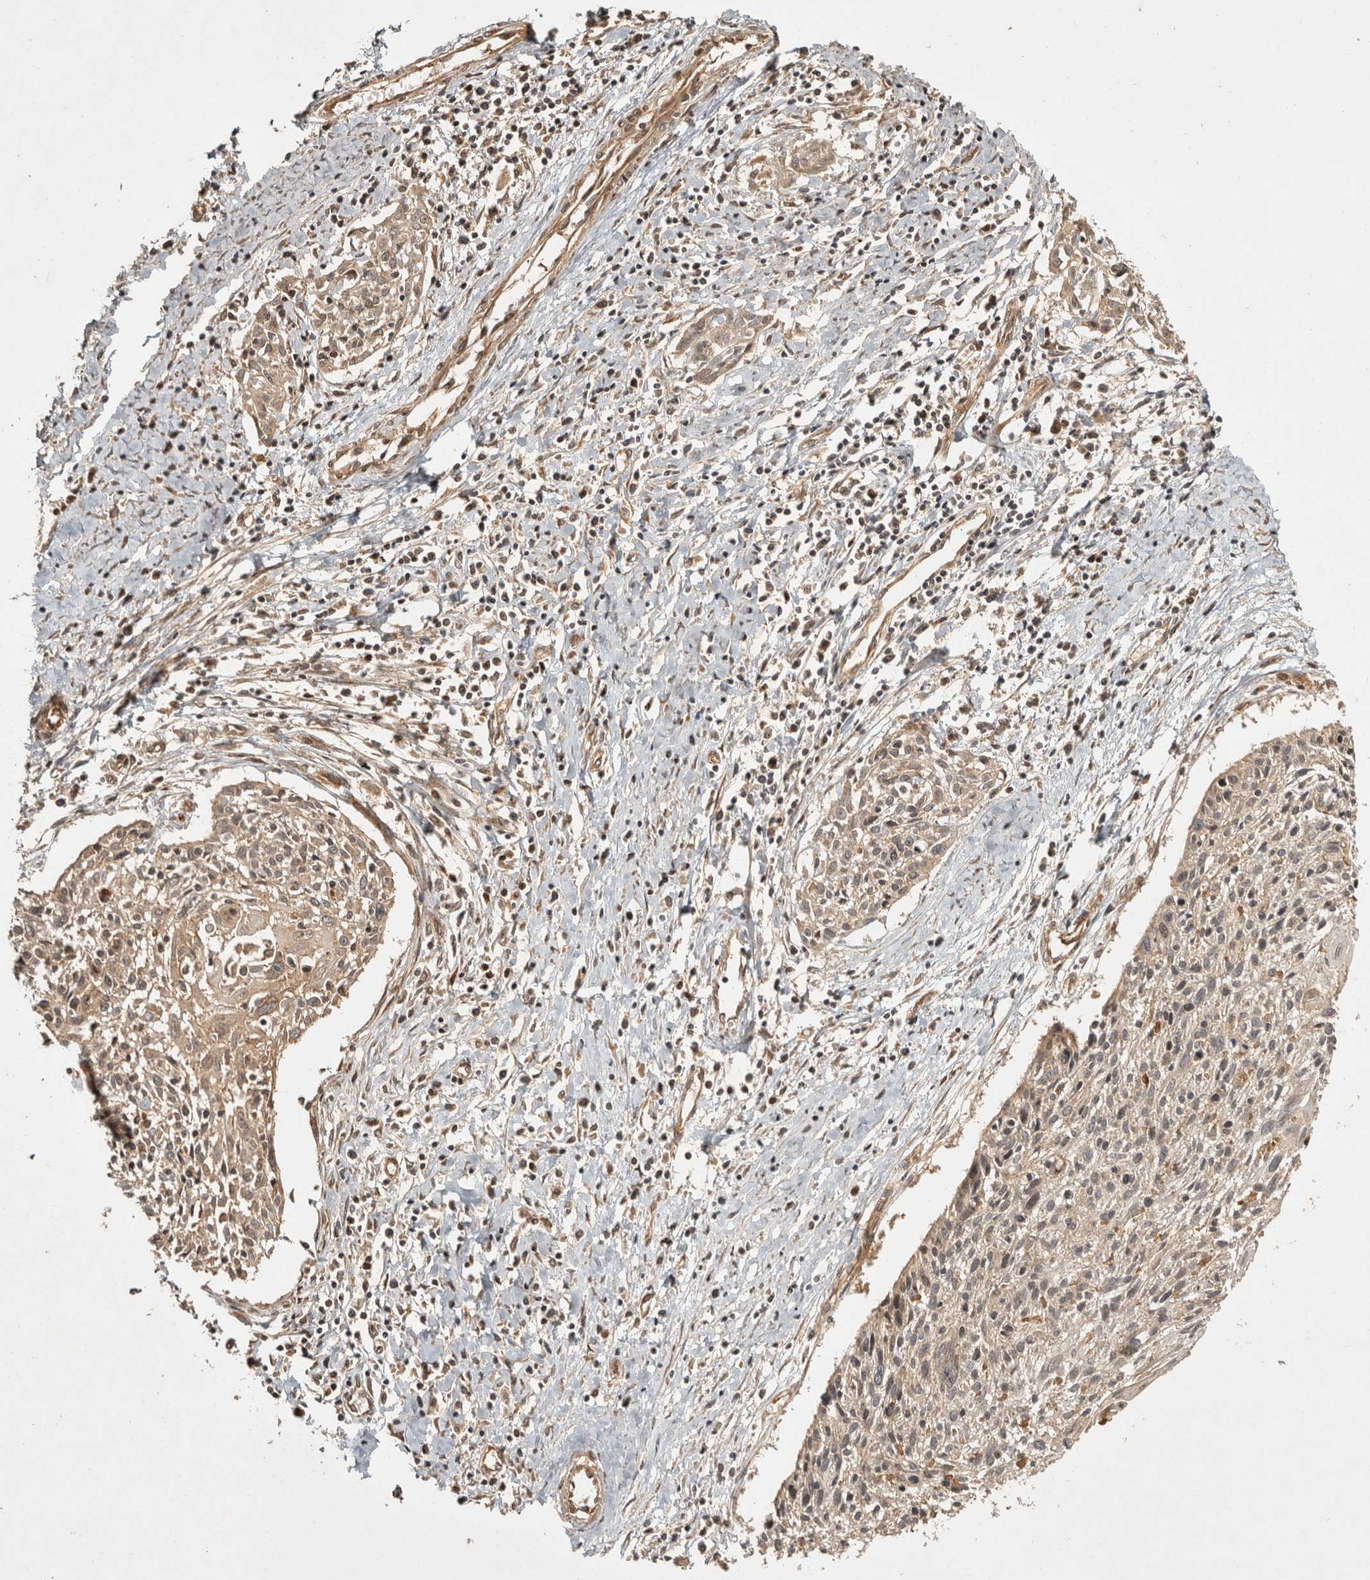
{"staining": {"intensity": "weak", "quantity": "<25%", "location": "cytoplasmic/membranous"}, "tissue": "cervical cancer", "cell_type": "Tumor cells", "image_type": "cancer", "snomed": [{"axis": "morphology", "description": "Squamous cell carcinoma, NOS"}, {"axis": "topography", "description": "Cervix"}], "caption": "IHC image of neoplastic tissue: cervical cancer (squamous cell carcinoma) stained with DAB (3,3'-diaminobenzidine) demonstrates no significant protein staining in tumor cells.", "gene": "CAMSAP2", "patient": {"sex": "female", "age": 51}}